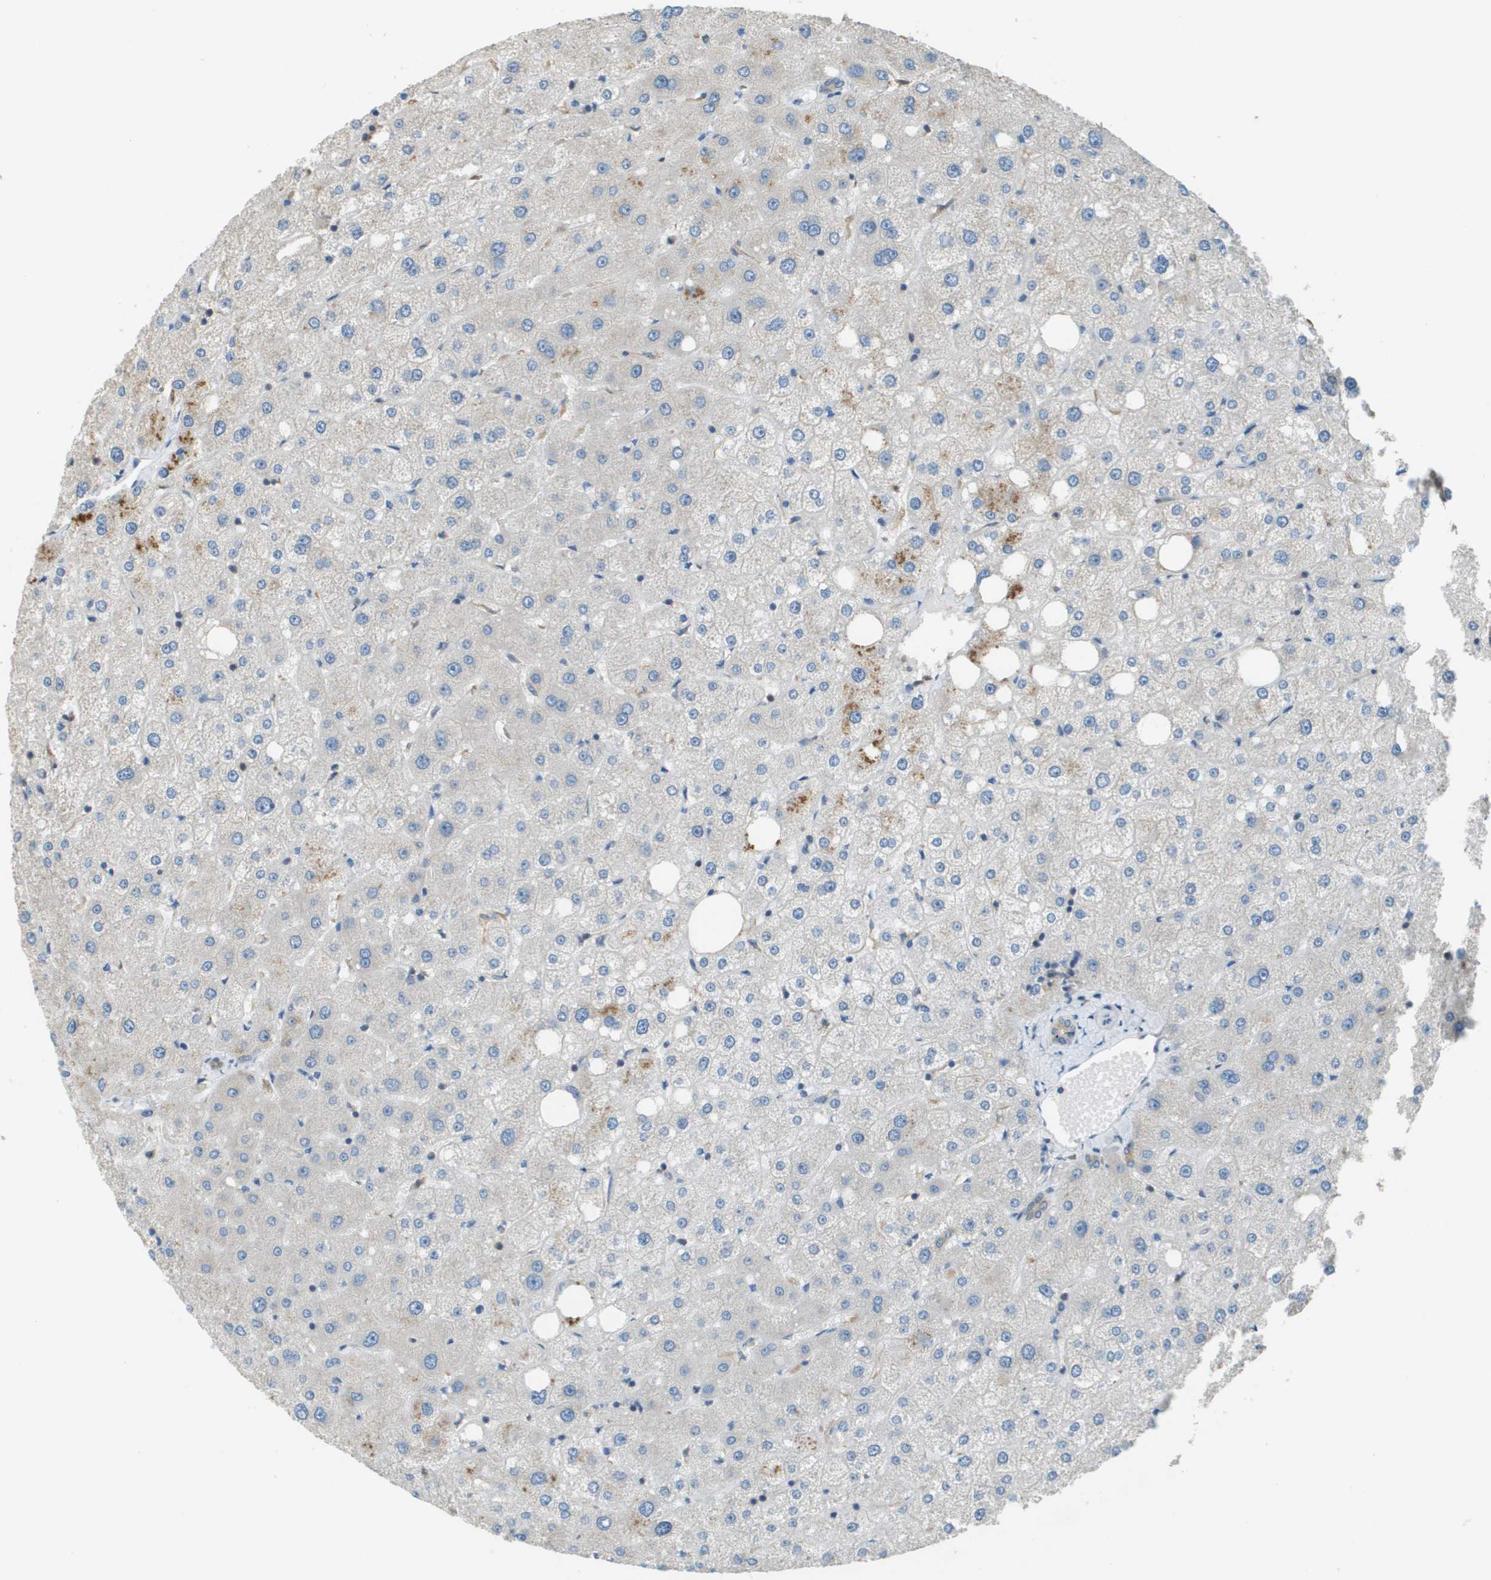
{"staining": {"intensity": "weak", "quantity": ">75%", "location": "cytoplasmic/membranous"}, "tissue": "liver", "cell_type": "Cholangiocytes", "image_type": "normal", "snomed": [{"axis": "morphology", "description": "Normal tissue, NOS"}, {"axis": "topography", "description": "Liver"}], "caption": "DAB (3,3'-diaminobenzidine) immunohistochemical staining of unremarkable liver reveals weak cytoplasmic/membranous protein positivity in about >75% of cholangiocytes. The staining is performed using DAB (3,3'-diaminobenzidine) brown chromogen to label protein expression. The nuclei are counter-stained blue using hematoxylin.", "gene": "DNAJB11", "patient": {"sex": "male", "age": 73}}